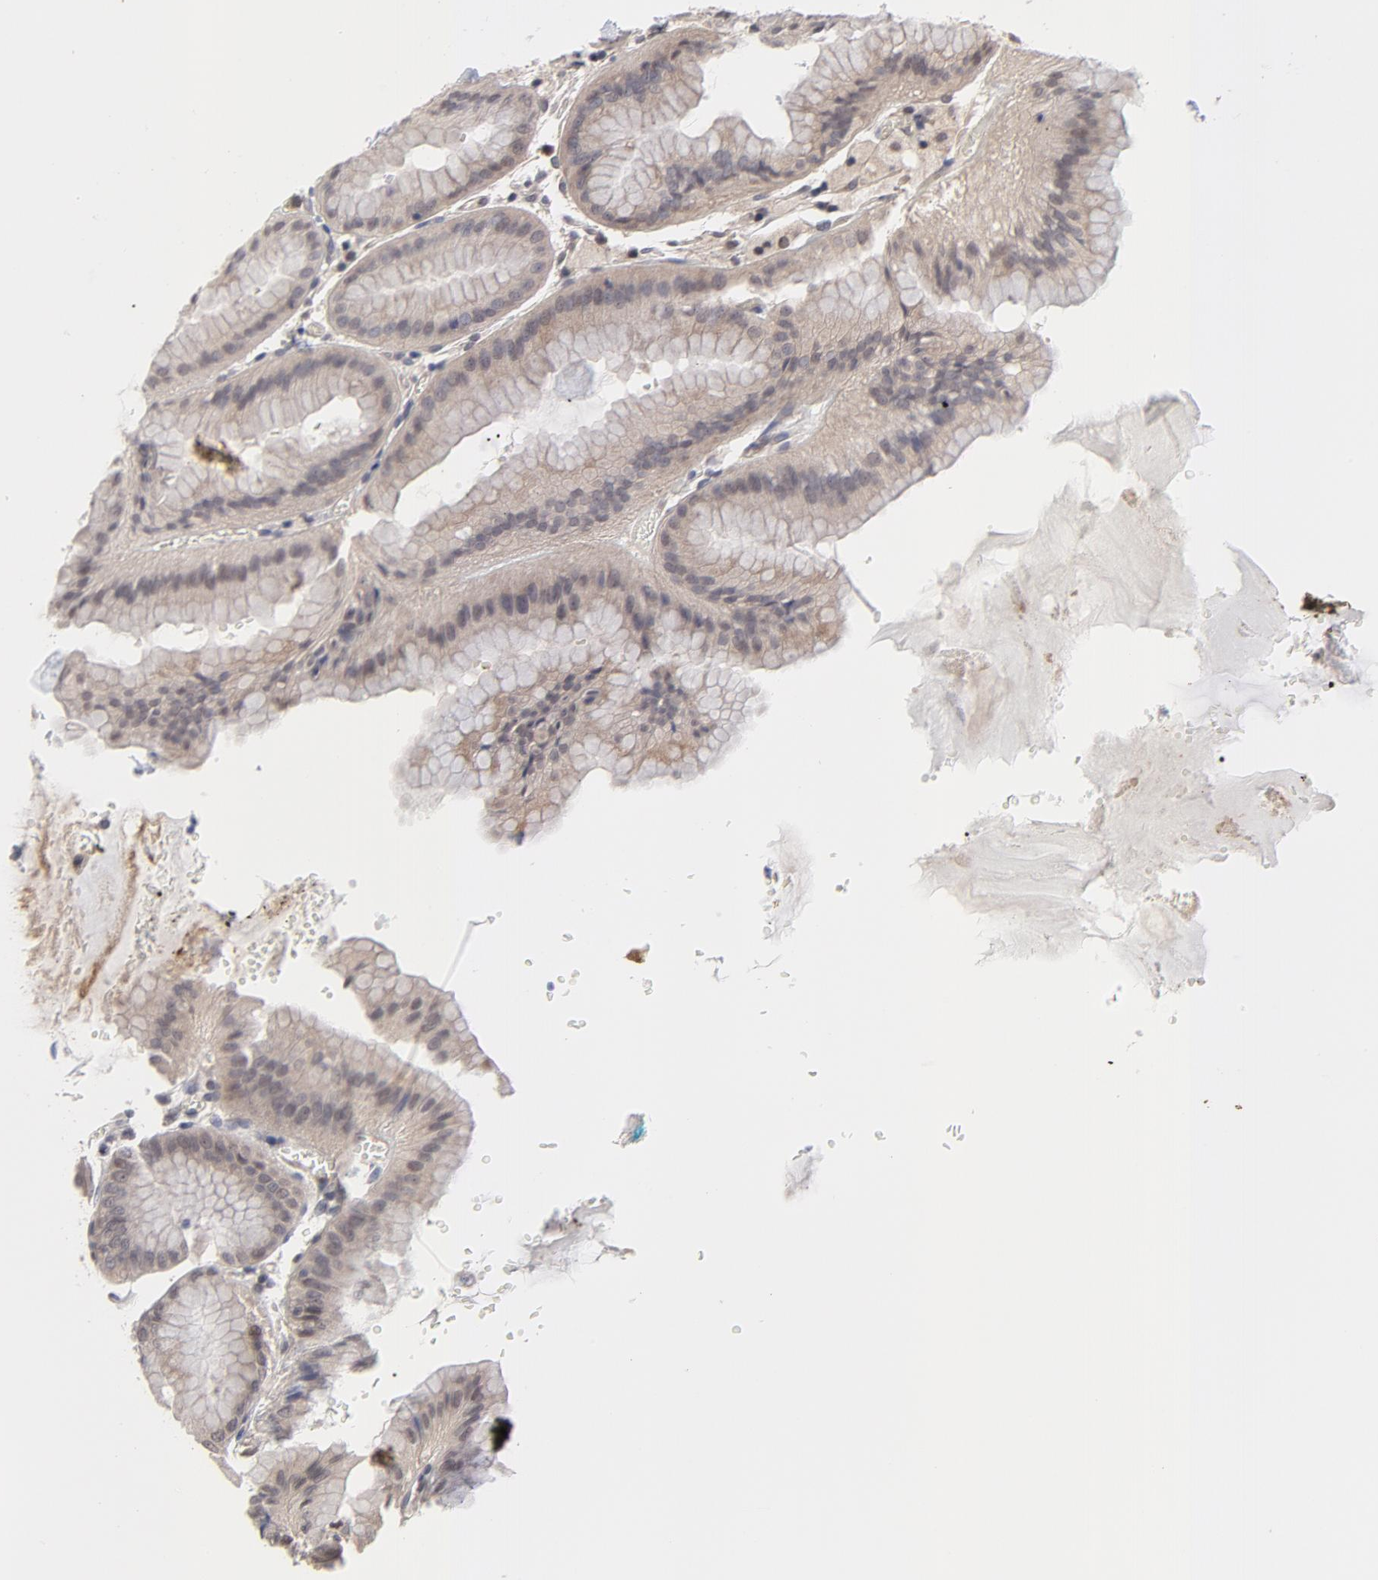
{"staining": {"intensity": "strong", "quantity": "<25%", "location": "cytoplasmic/membranous"}, "tissue": "stomach", "cell_type": "Glandular cells", "image_type": "normal", "snomed": [{"axis": "morphology", "description": "Normal tissue, NOS"}, {"axis": "topography", "description": "Stomach, lower"}], "caption": "Brown immunohistochemical staining in benign human stomach exhibits strong cytoplasmic/membranous staining in about <25% of glandular cells.", "gene": "ZNF157", "patient": {"sex": "male", "age": 71}}